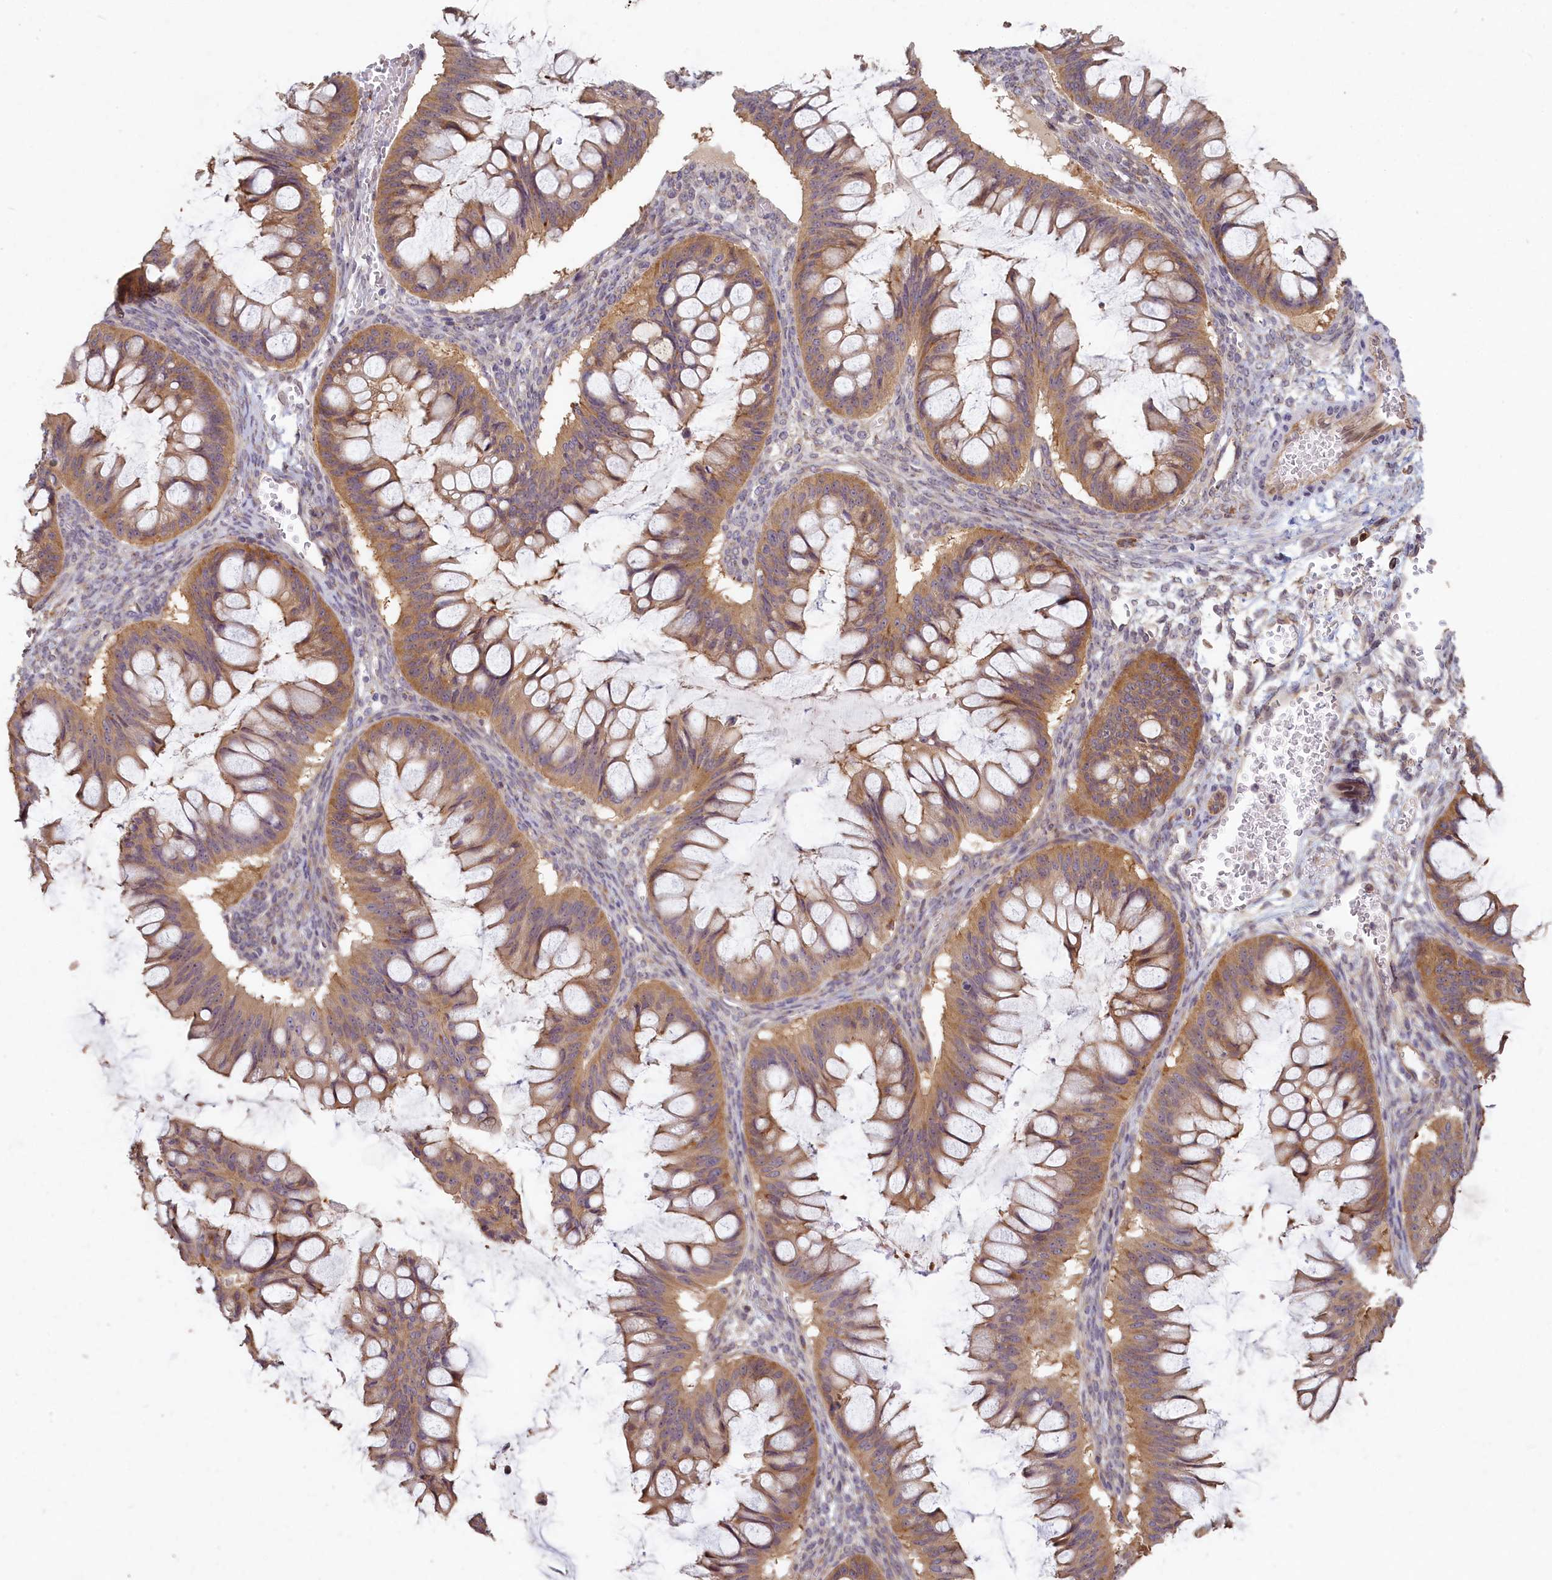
{"staining": {"intensity": "moderate", "quantity": ">75%", "location": "cytoplasmic/membranous"}, "tissue": "ovarian cancer", "cell_type": "Tumor cells", "image_type": "cancer", "snomed": [{"axis": "morphology", "description": "Cystadenocarcinoma, mucinous, NOS"}, {"axis": "topography", "description": "Ovary"}], "caption": "A high-resolution image shows immunohistochemistry staining of ovarian cancer, which reveals moderate cytoplasmic/membranous staining in approximately >75% of tumor cells. (Brightfield microscopy of DAB IHC at high magnification).", "gene": "MADD", "patient": {"sex": "female", "age": 73}}